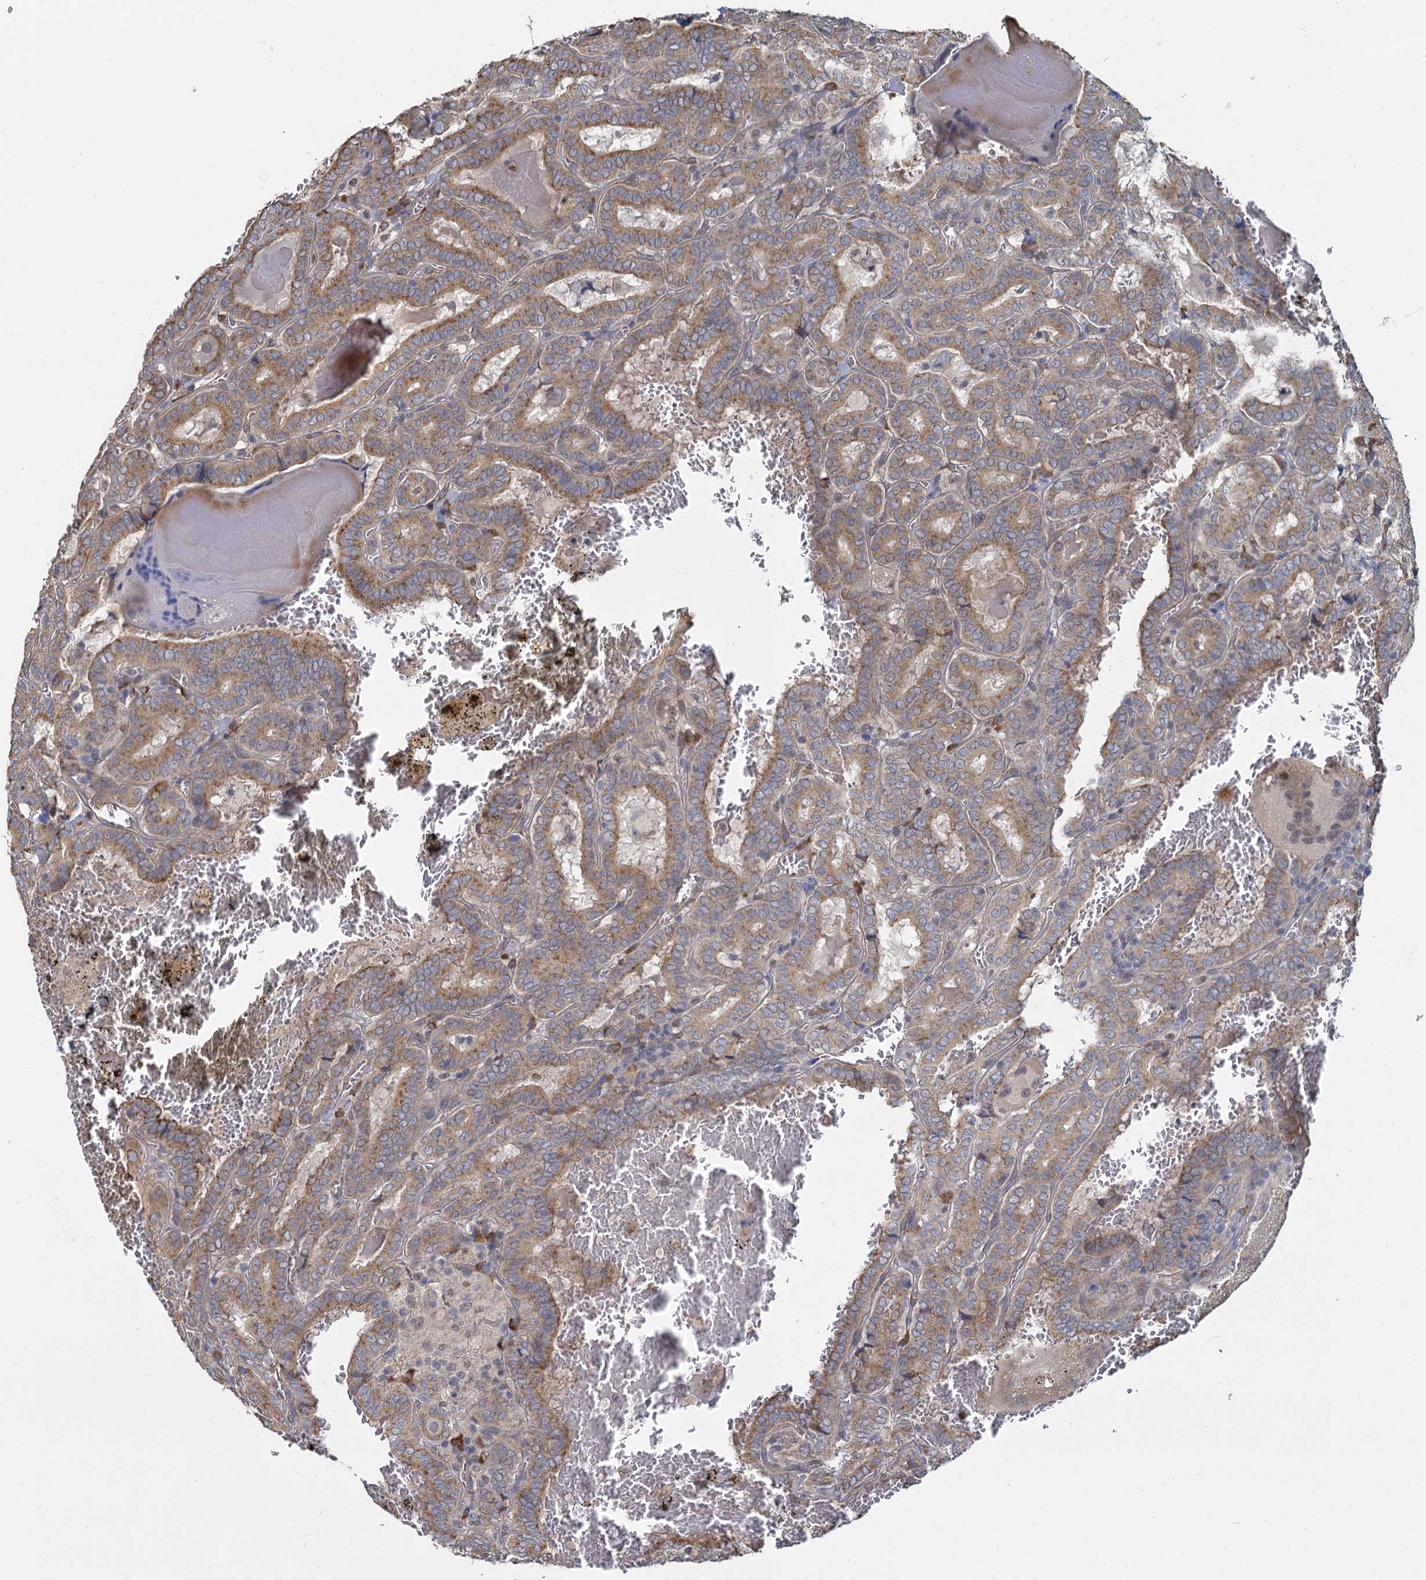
{"staining": {"intensity": "moderate", "quantity": ">75%", "location": "cytoplasmic/membranous"}, "tissue": "thyroid cancer", "cell_type": "Tumor cells", "image_type": "cancer", "snomed": [{"axis": "morphology", "description": "Papillary adenocarcinoma, NOS"}, {"axis": "topography", "description": "Thyroid gland"}], "caption": "IHC image of thyroid papillary adenocarcinoma stained for a protein (brown), which demonstrates medium levels of moderate cytoplasmic/membranous expression in about >75% of tumor cells.", "gene": "LRRC51", "patient": {"sex": "female", "age": 72}}